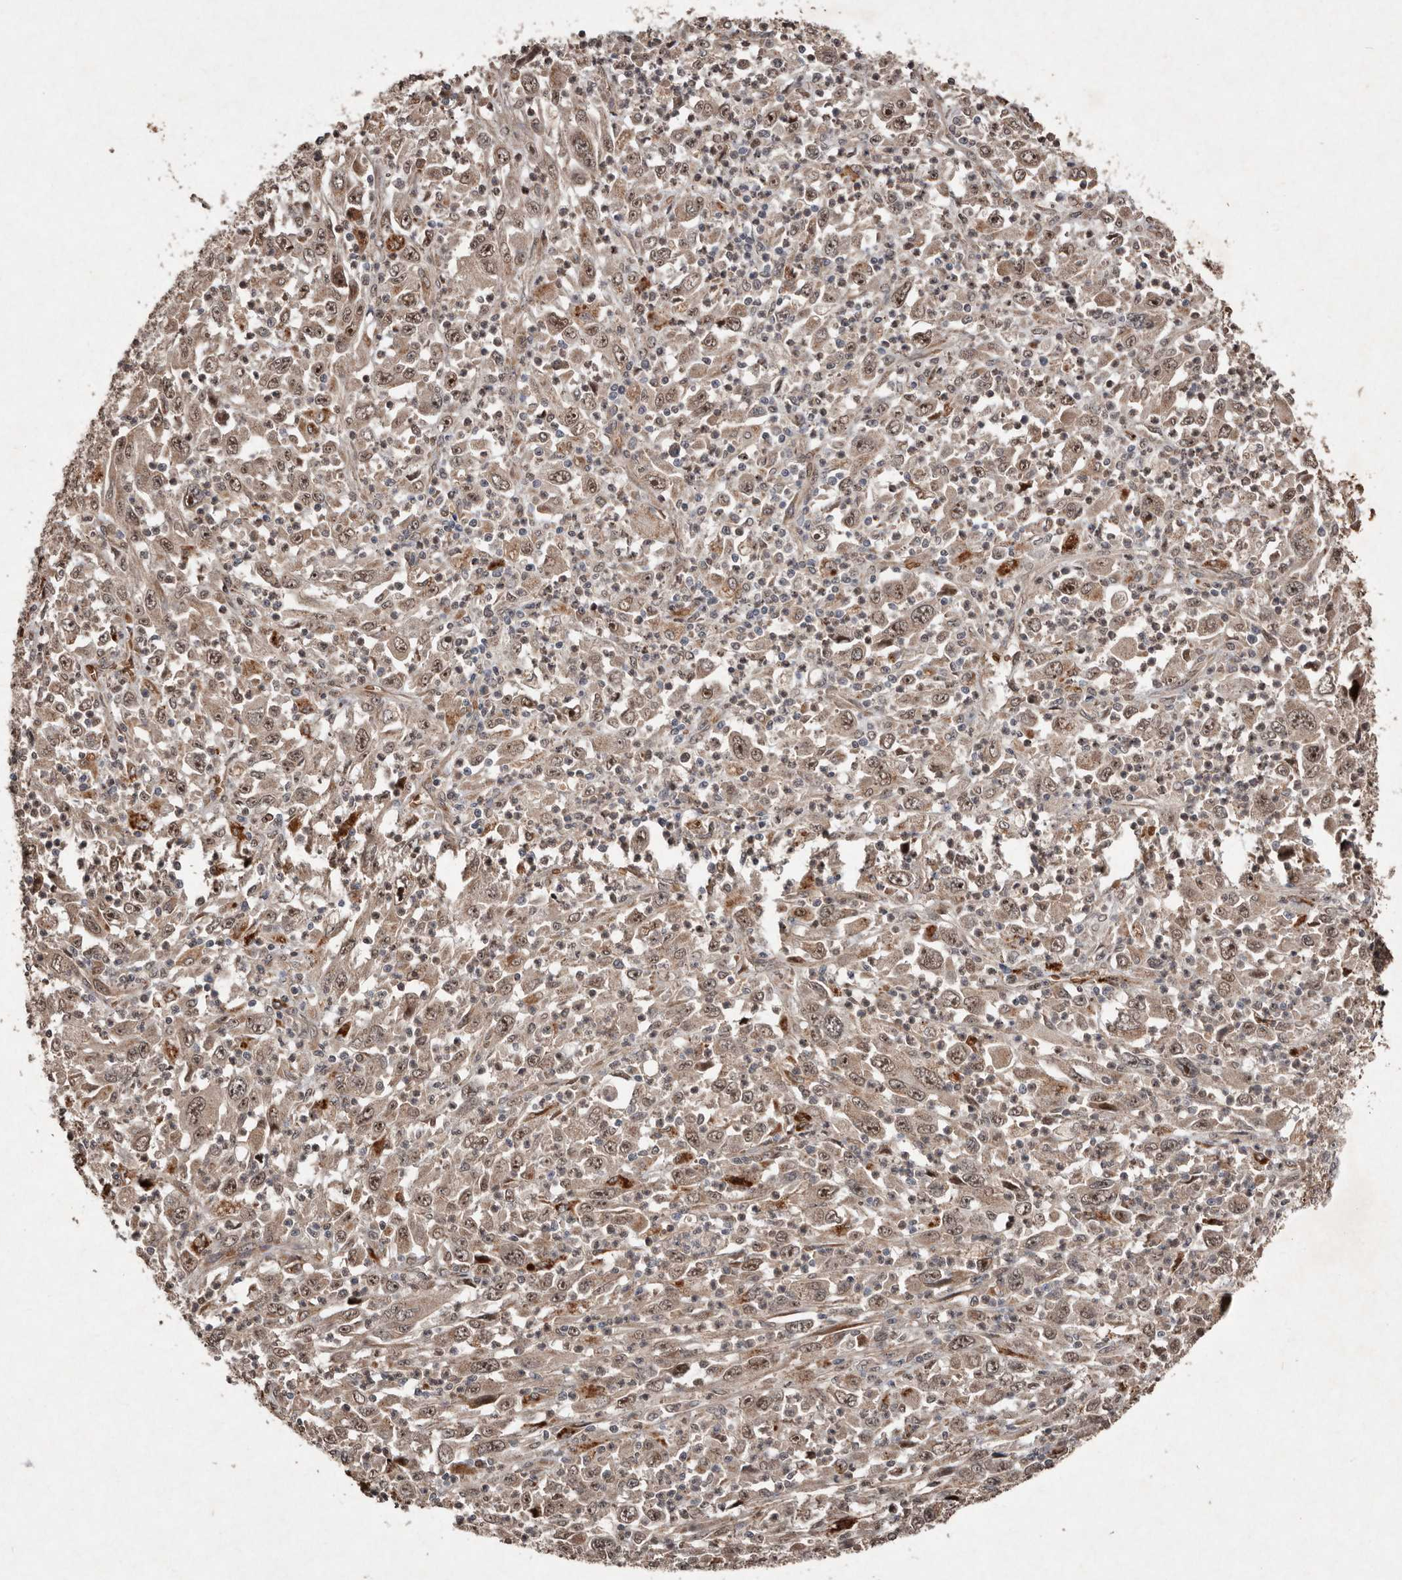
{"staining": {"intensity": "moderate", "quantity": ">75%", "location": "nuclear"}, "tissue": "melanoma", "cell_type": "Tumor cells", "image_type": "cancer", "snomed": [{"axis": "morphology", "description": "Malignant melanoma, Metastatic site"}, {"axis": "topography", "description": "Skin"}], "caption": "About >75% of tumor cells in human melanoma reveal moderate nuclear protein expression as visualized by brown immunohistochemical staining.", "gene": "DIP2C", "patient": {"sex": "female", "age": 56}}